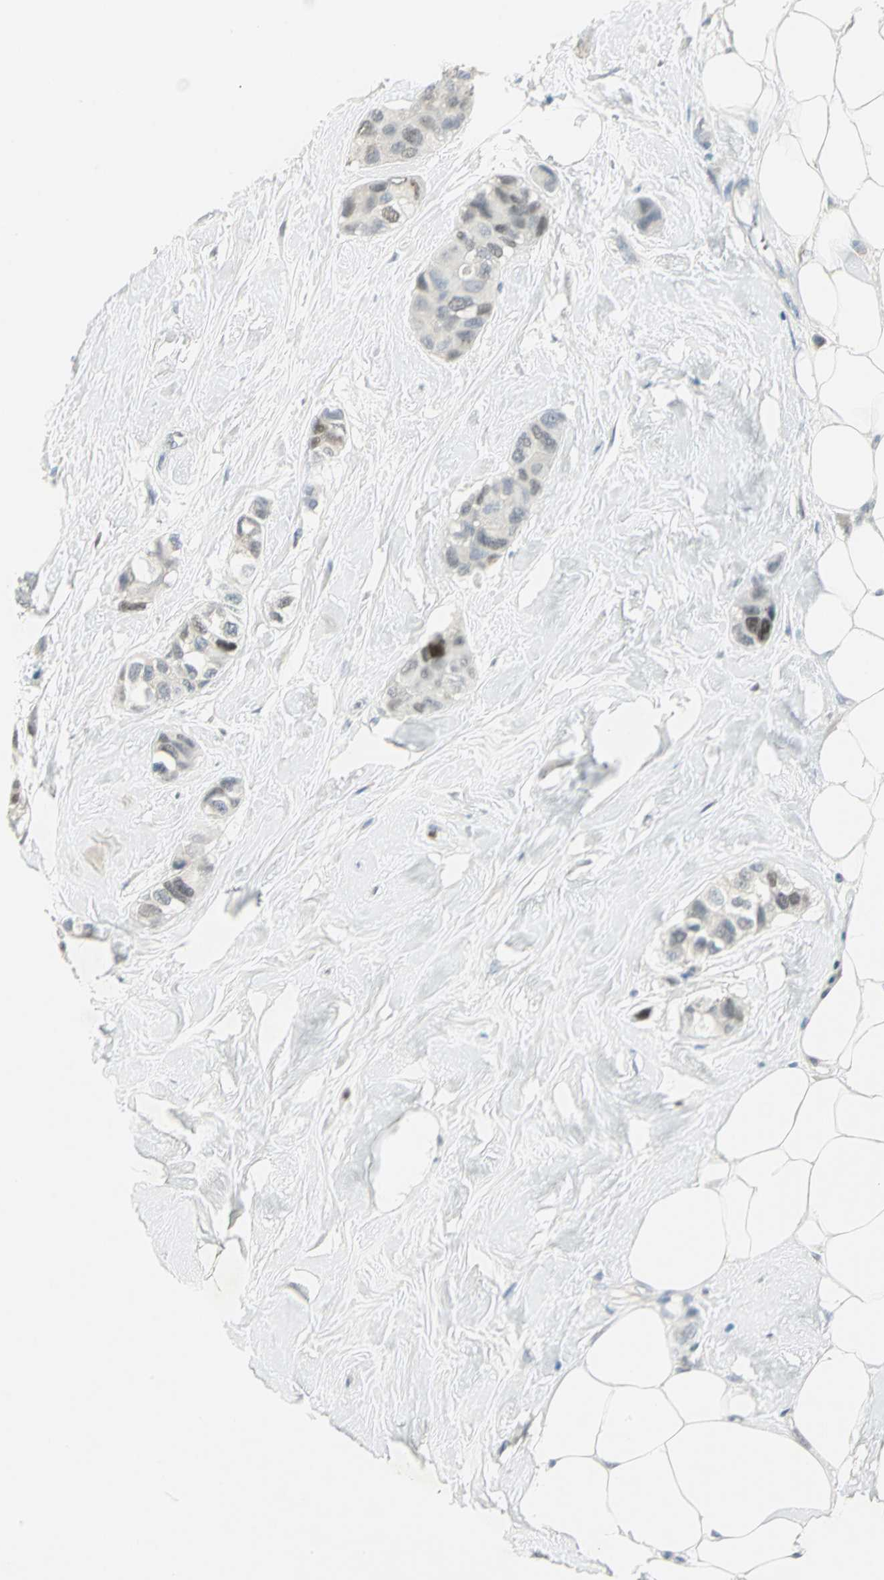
{"staining": {"intensity": "negative", "quantity": "none", "location": "none"}, "tissue": "breast cancer", "cell_type": "Tumor cells", "image_type": "cancer", "snomed": [{"axis": "morphology", "description": "Duct carcinoma"}, {"axis": "topography", "description": "Breast"}], "caption": "Tumor cells are negative for protein expression in human breast invasive ductal carcinoma.", "gene": "BCL6", "patient": {"sex": "female", "age": 51}}